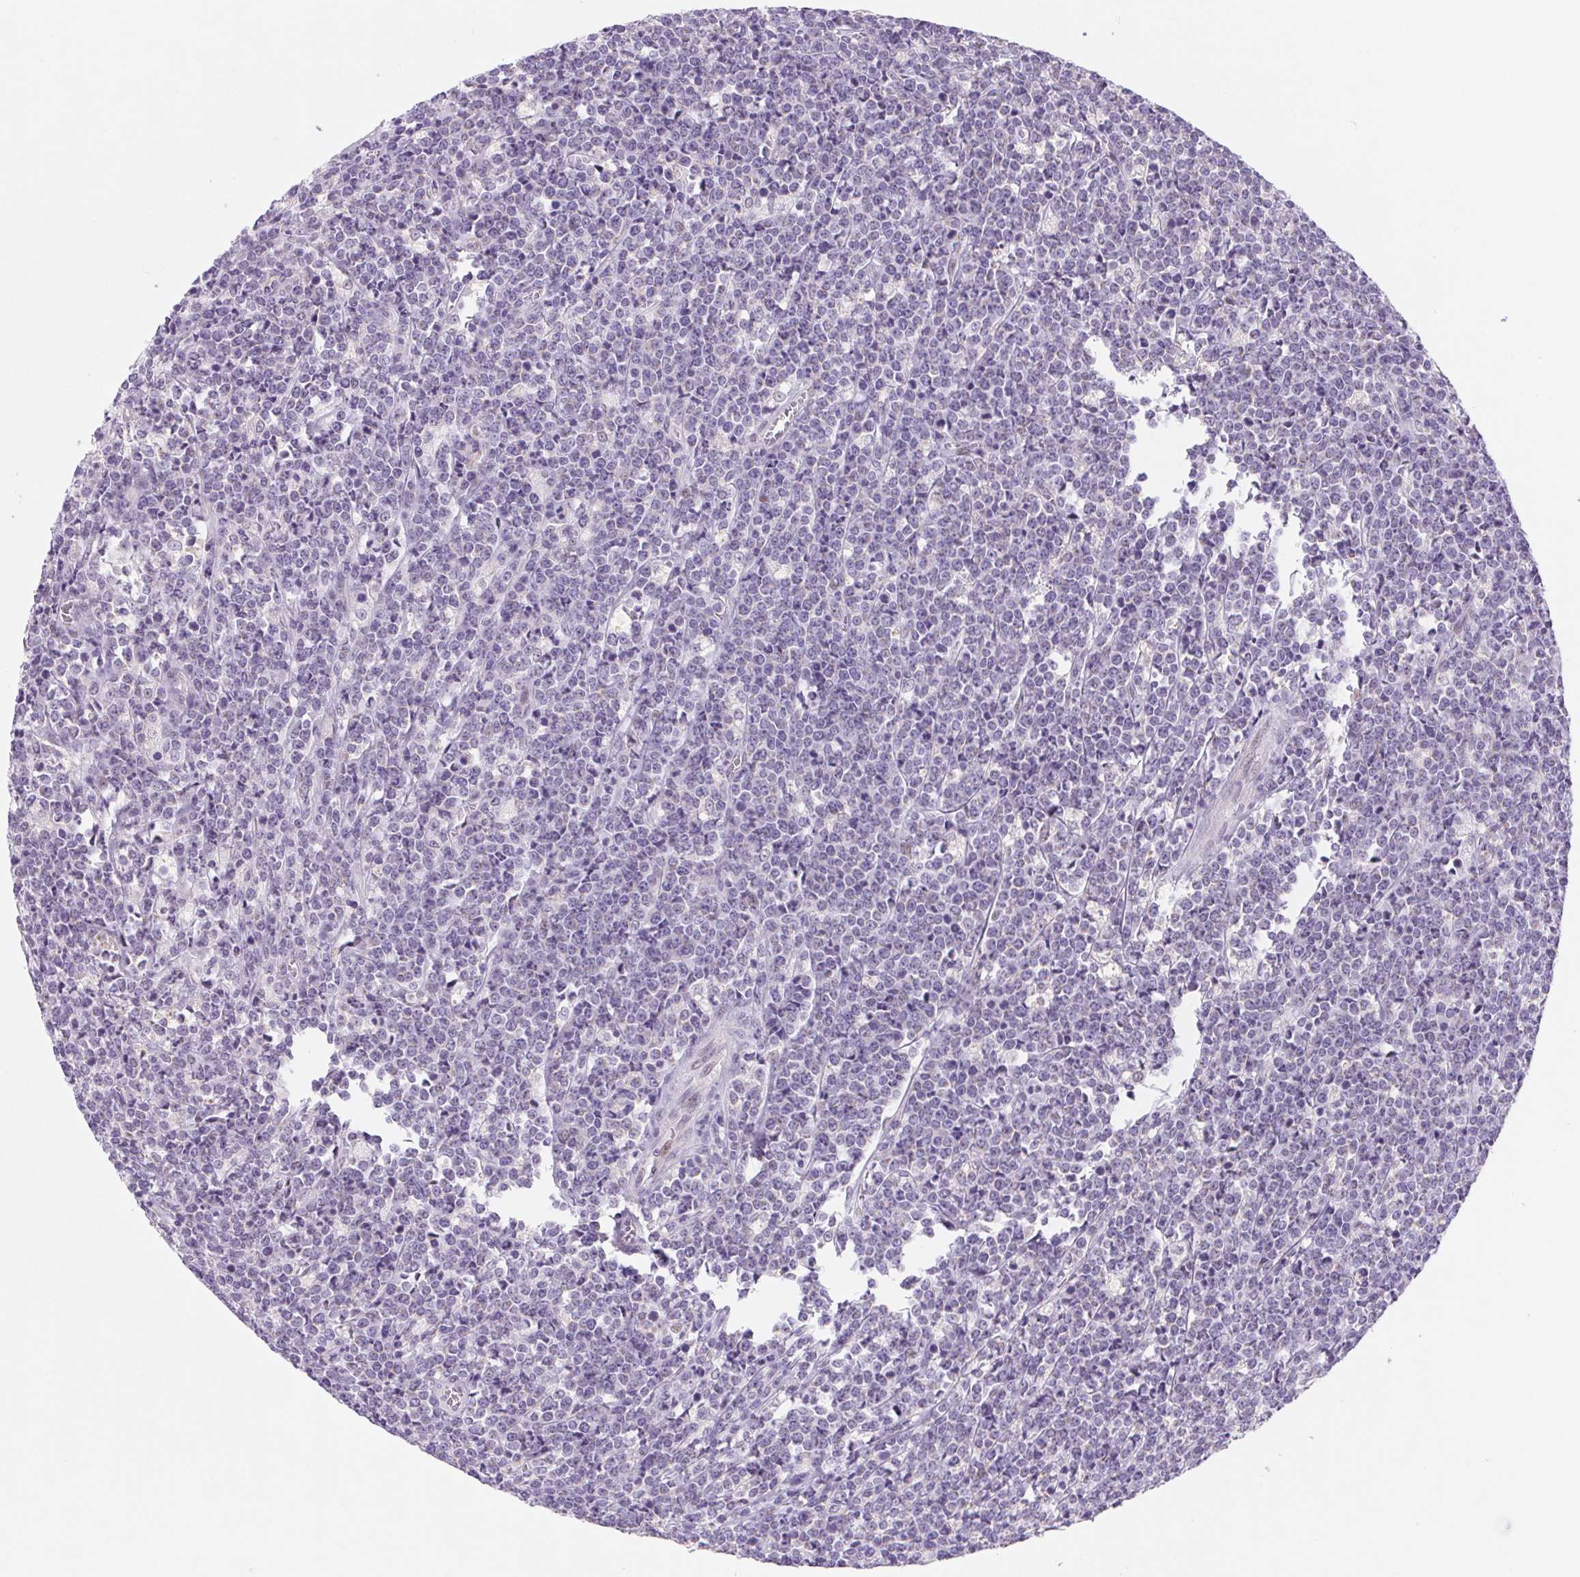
{"staining": {"intensity": "negative", "quantity": "none", "location": "none"}, "tissue": "lymphoma", "cell_type": "Tumor cells", "image_type": "cancer", "snomed": [{"axis": "morphology", "description": "Malignant lymphoma, non-Hodgkin's type, High grade"}, {"axis": "topography", "description": "Small intestine"}], "caption": "This is a micrograph of IHC staining of lymphoma, which shows no expression in tumor cells.", "gene": "DPPA5", "patient": {"sex": "female", "age": 56}}